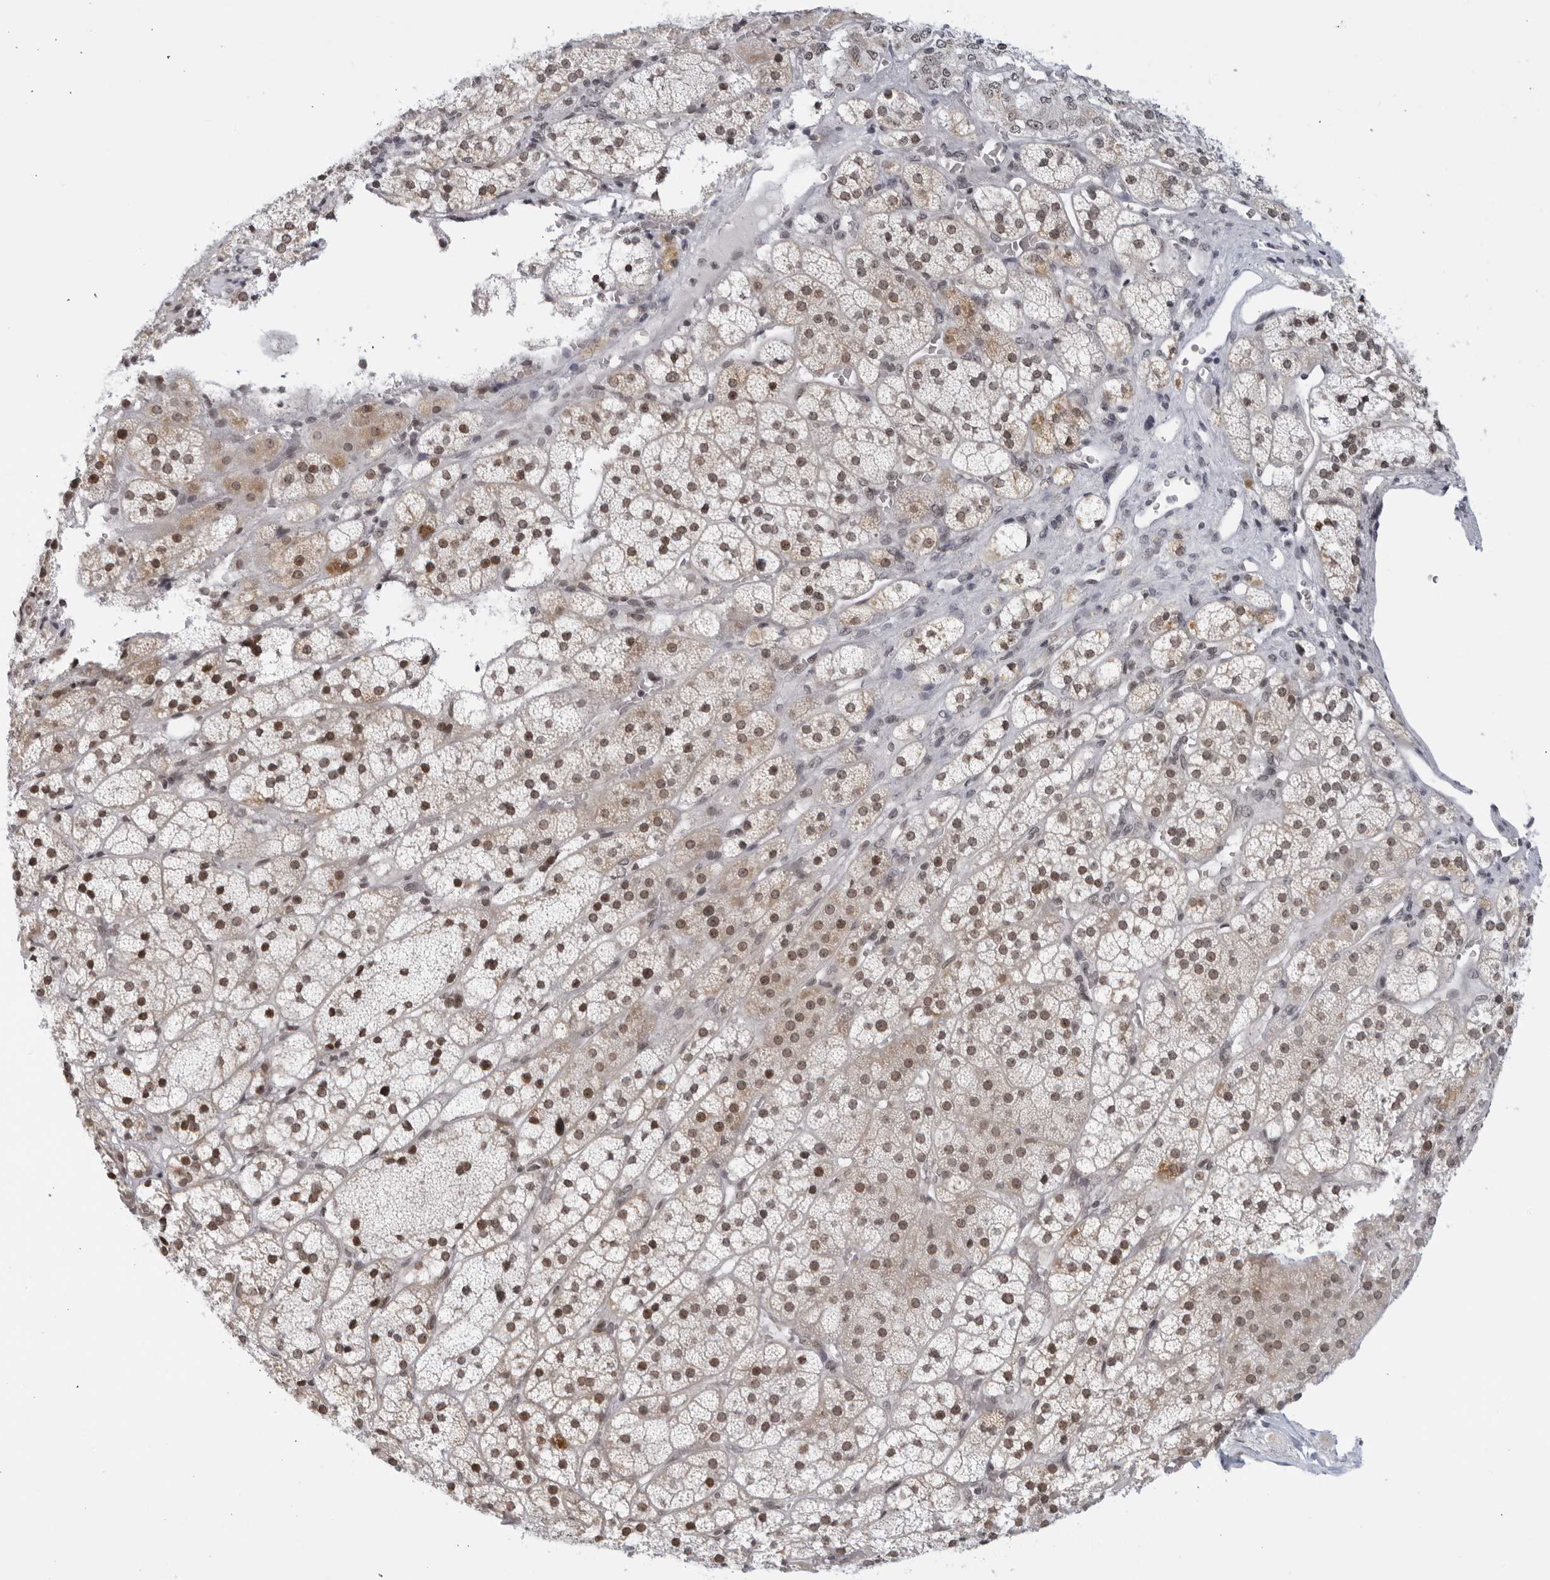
{"staining": {"intensity": "moderate", "quantity": "25%-75%", "location": "cytoplasmic/membranous,nuclear"}, "tissue": "adrenal gland", "cell_type": "Glandular cells", "image_type": "normal", "snomed": [{"axis": "morphology", "description": "Normal tissue, NOS"}, {"axis": "topography", "description": "Adrenal gland"}], "caption": "Protein analysis of benign adrenal gland reveals moderate cytoplasmic/membranous,nuclear staining in about 25%-75% of glandular cells. (brown staining indicates protein expression, while blue staining denotes nuclei).", "gene": "RAB11FIP3", "patient": {"sex": "female", "age": 44}}